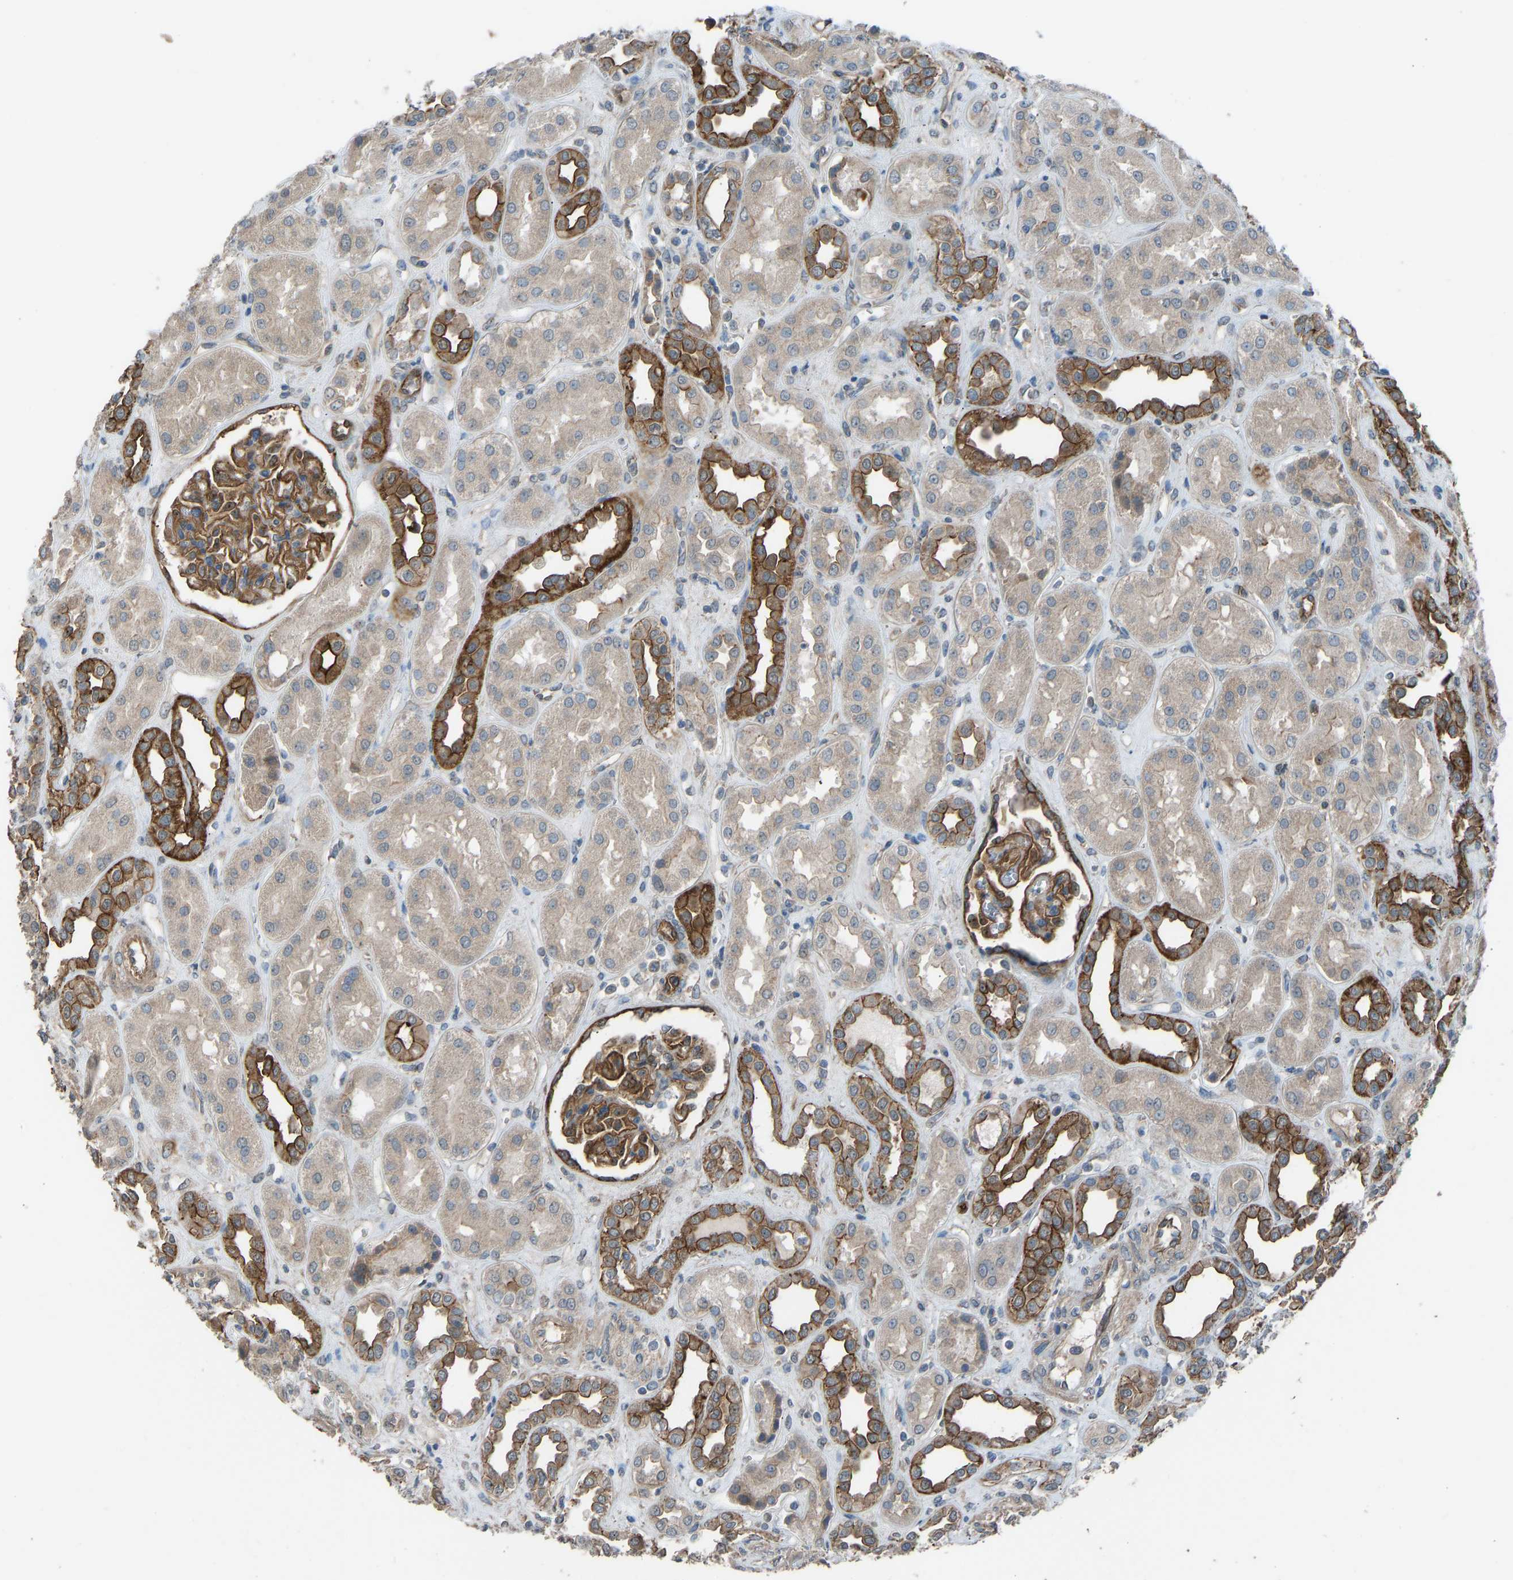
{"staining": {"intensity": "strong", "quantity": ">75%", "location": "cytoplasmic/membranous"}, "tissue": "kidney", "cell_type": "Cells in glomeruli", "image_type": "normal", "snomed": [{"axis": "morphology", "description": "Normal tissue, NOS"}, {"axis": "topography", "description": "Kidney"}], "caption": "A high amount of strong cytoplasmic/membranous positivity is identified in about >75% of cells in glomeruli in unremarkable kidney. Using DAB (3,3'-diaminobenzidine) (brown) and hematoxylin (blue) stains, captured at high magnification using brightfield microscopy.", "gene": "SLC43A1", "patient": {"sex": "male", "age": 59}}